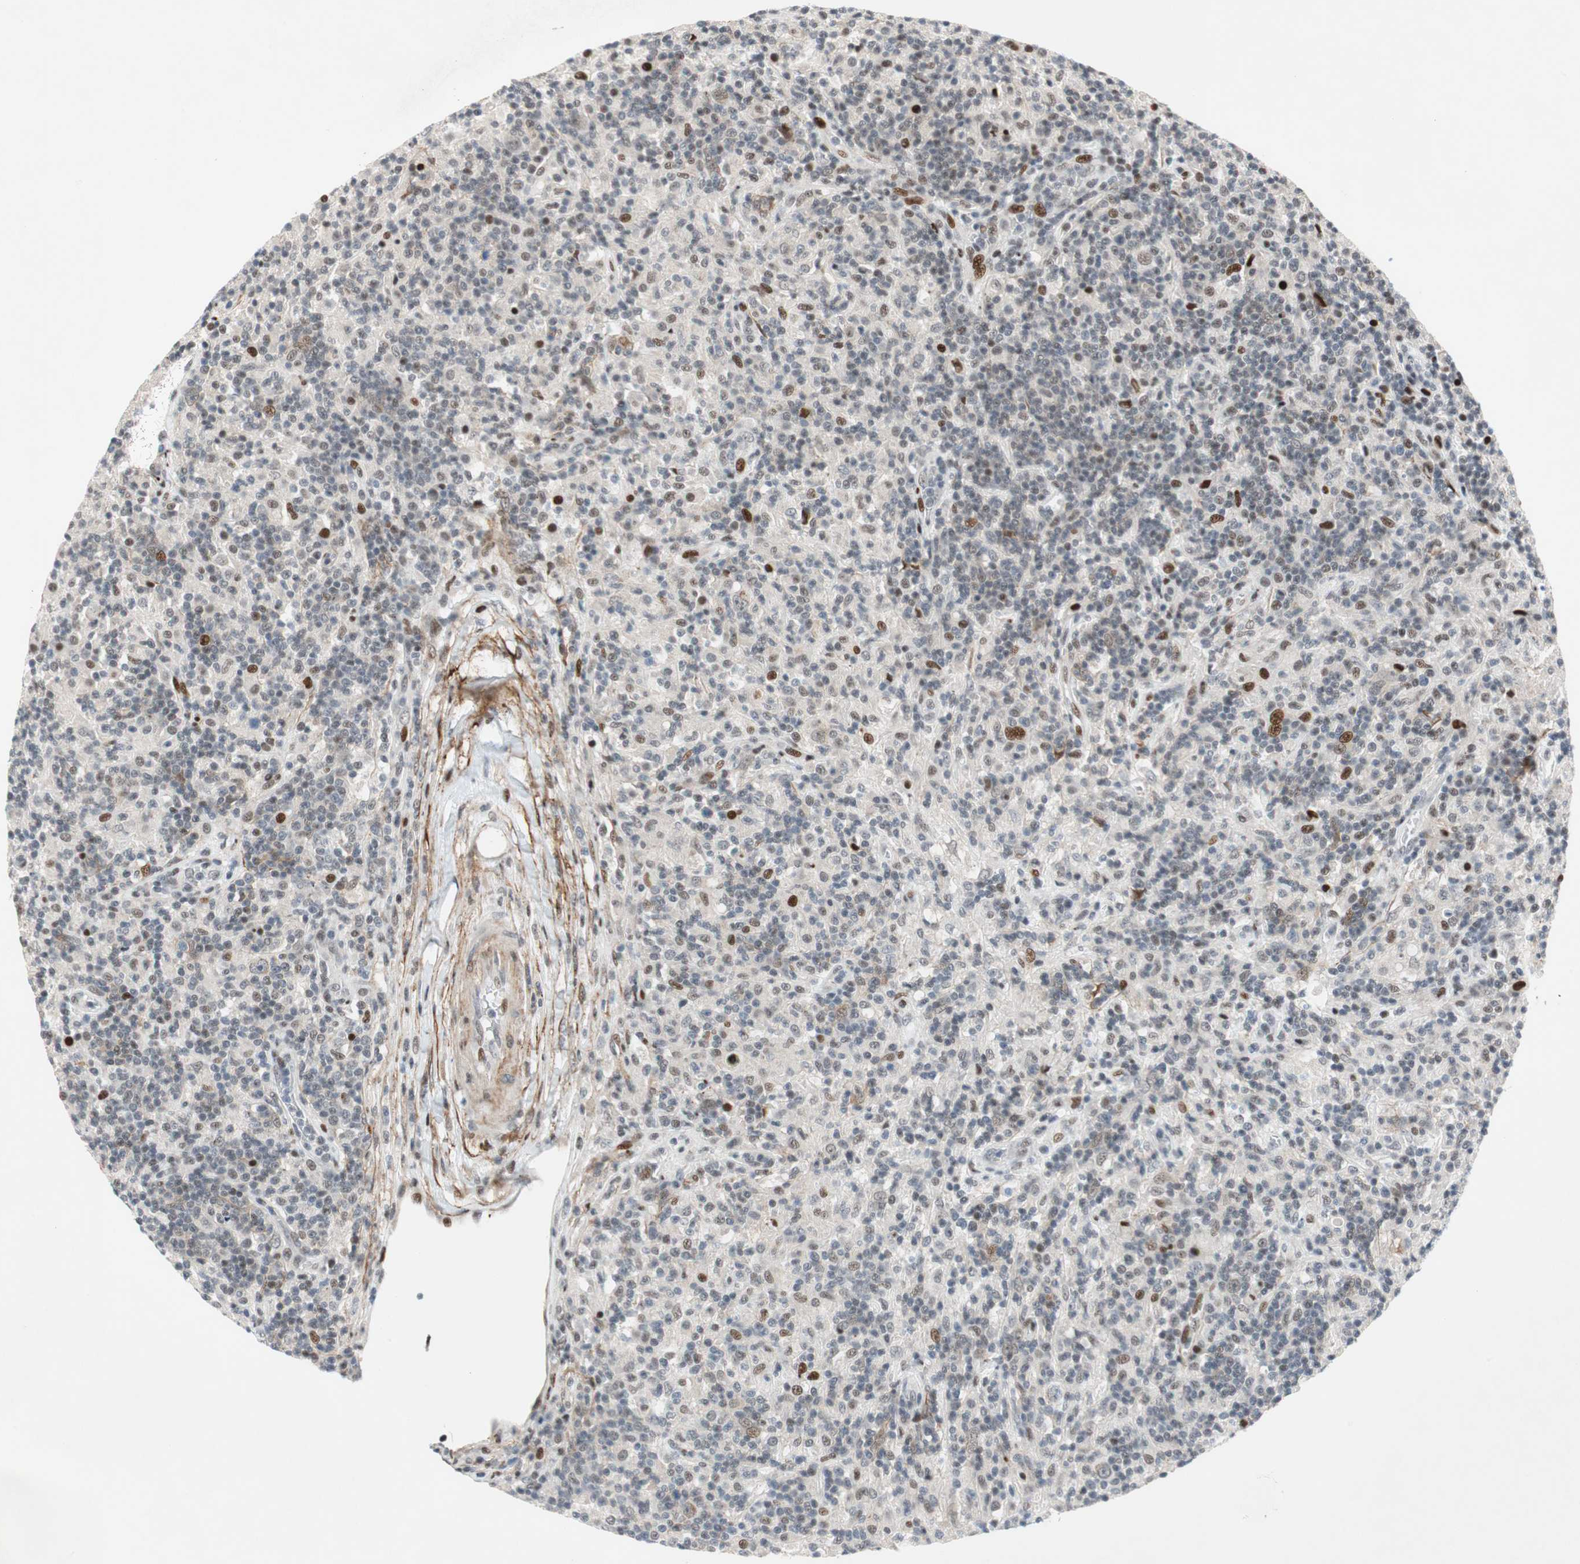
{"staining": {"intensity": "strong", "quantity": ">75%", "location": "nuclear"}, "tissue": "lymphoma", "cell_type": "Tumor cells", "image_type": "cancer", "snomed": [{"axis": "morphology", "description": "Hodgkin's disease, NOS"}, {"axis": "topography", "description": "Lymph node"}], "caption": "Immunohistochemical staining of Hodgkin's disease shows high levels of strong nuclear expression in approximately >75% of tumor cells. (DAB (3,3'-diaminobenzidine) IHC, brown staining for protein, blue staining for nuclei).", "gene": "FBXO44", "patient": {"sex": "male", "age": 70}}